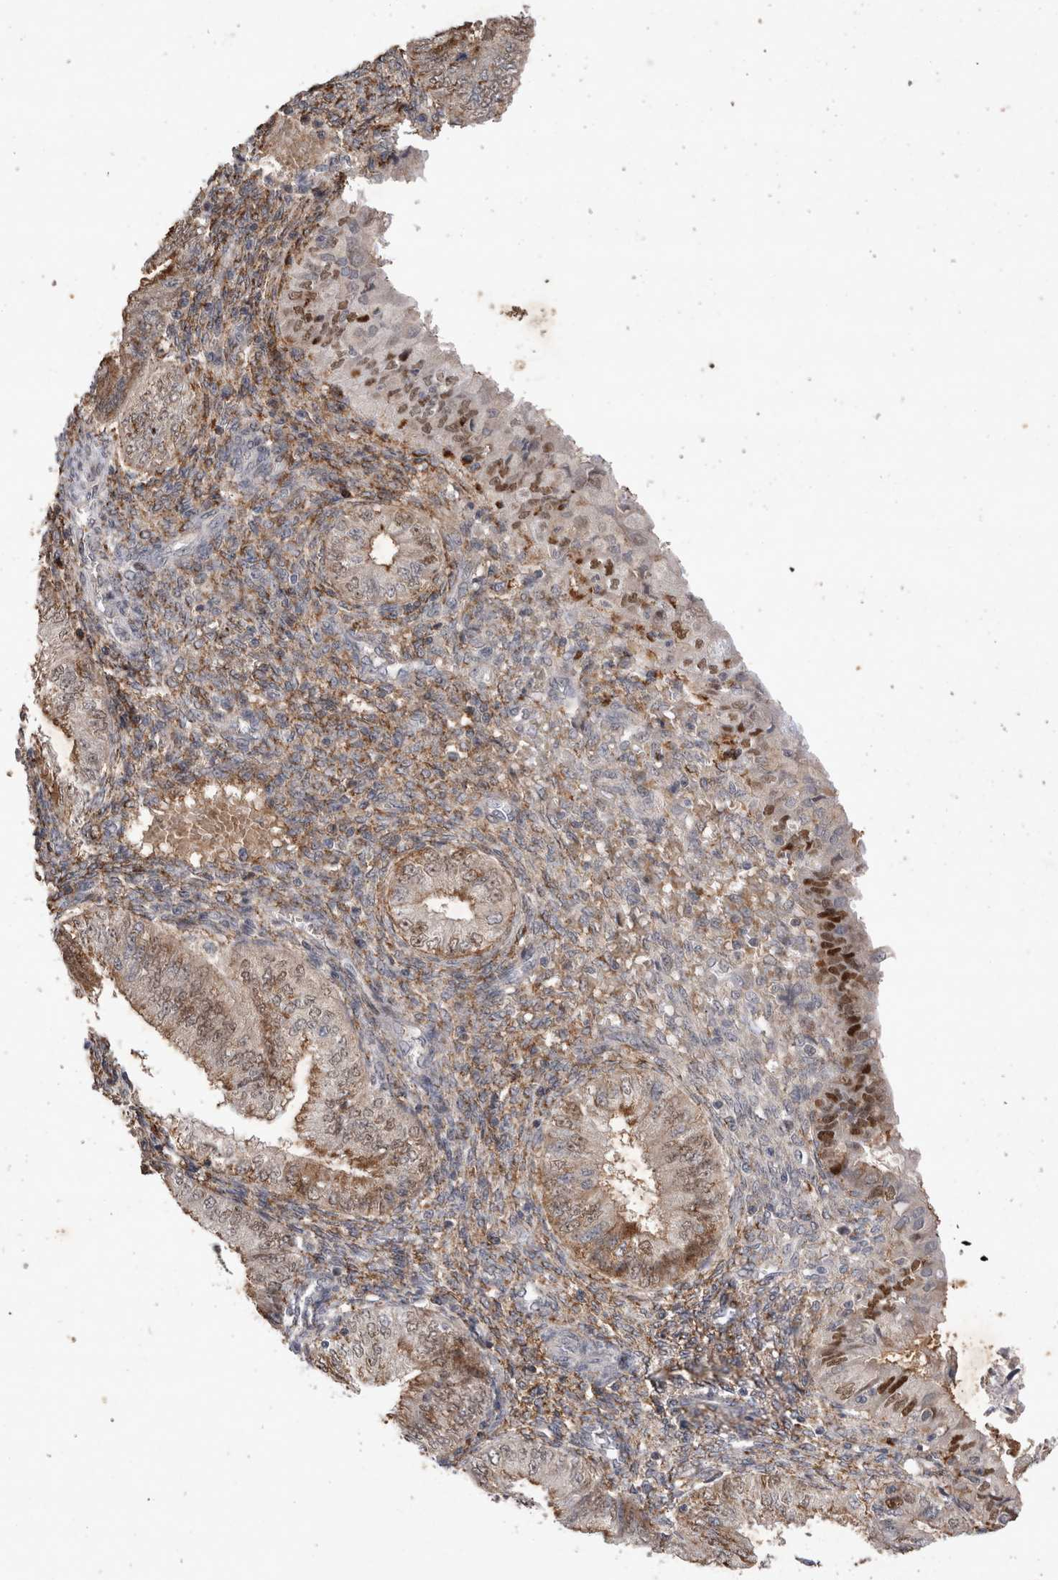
{"staining": {"intensity": "moderate", "quantity": ">75%", "location": "cytoplasmic/membranous,nuclear"}, "tissue": "endometrial cancer", "cell_type": "Tumor cells", "image_type": "cancer", "snomed": [{"axis": "morphology", "description": "Normal tissue, NOS"}, {"axis": "morphology", "description": "Adenocarcinoma, NOS"}, {"axis": "topography", "description": "Endometrium"}], "caption": "Immunohistochemical staining of adenocarcinoma (endometrial) exhibits medium levels of moderate cytoplasmic/membranous and nuclear protein positivity in about >75% of tumor cells. The protein is stained brown, and the nuclei are stained in blue (DAB (3,3'-diaminobenzidine) IHC with brightfield microscopy, high magnification).", "gene": "STK11", "patient": {"sex": "female", "age": 53}}